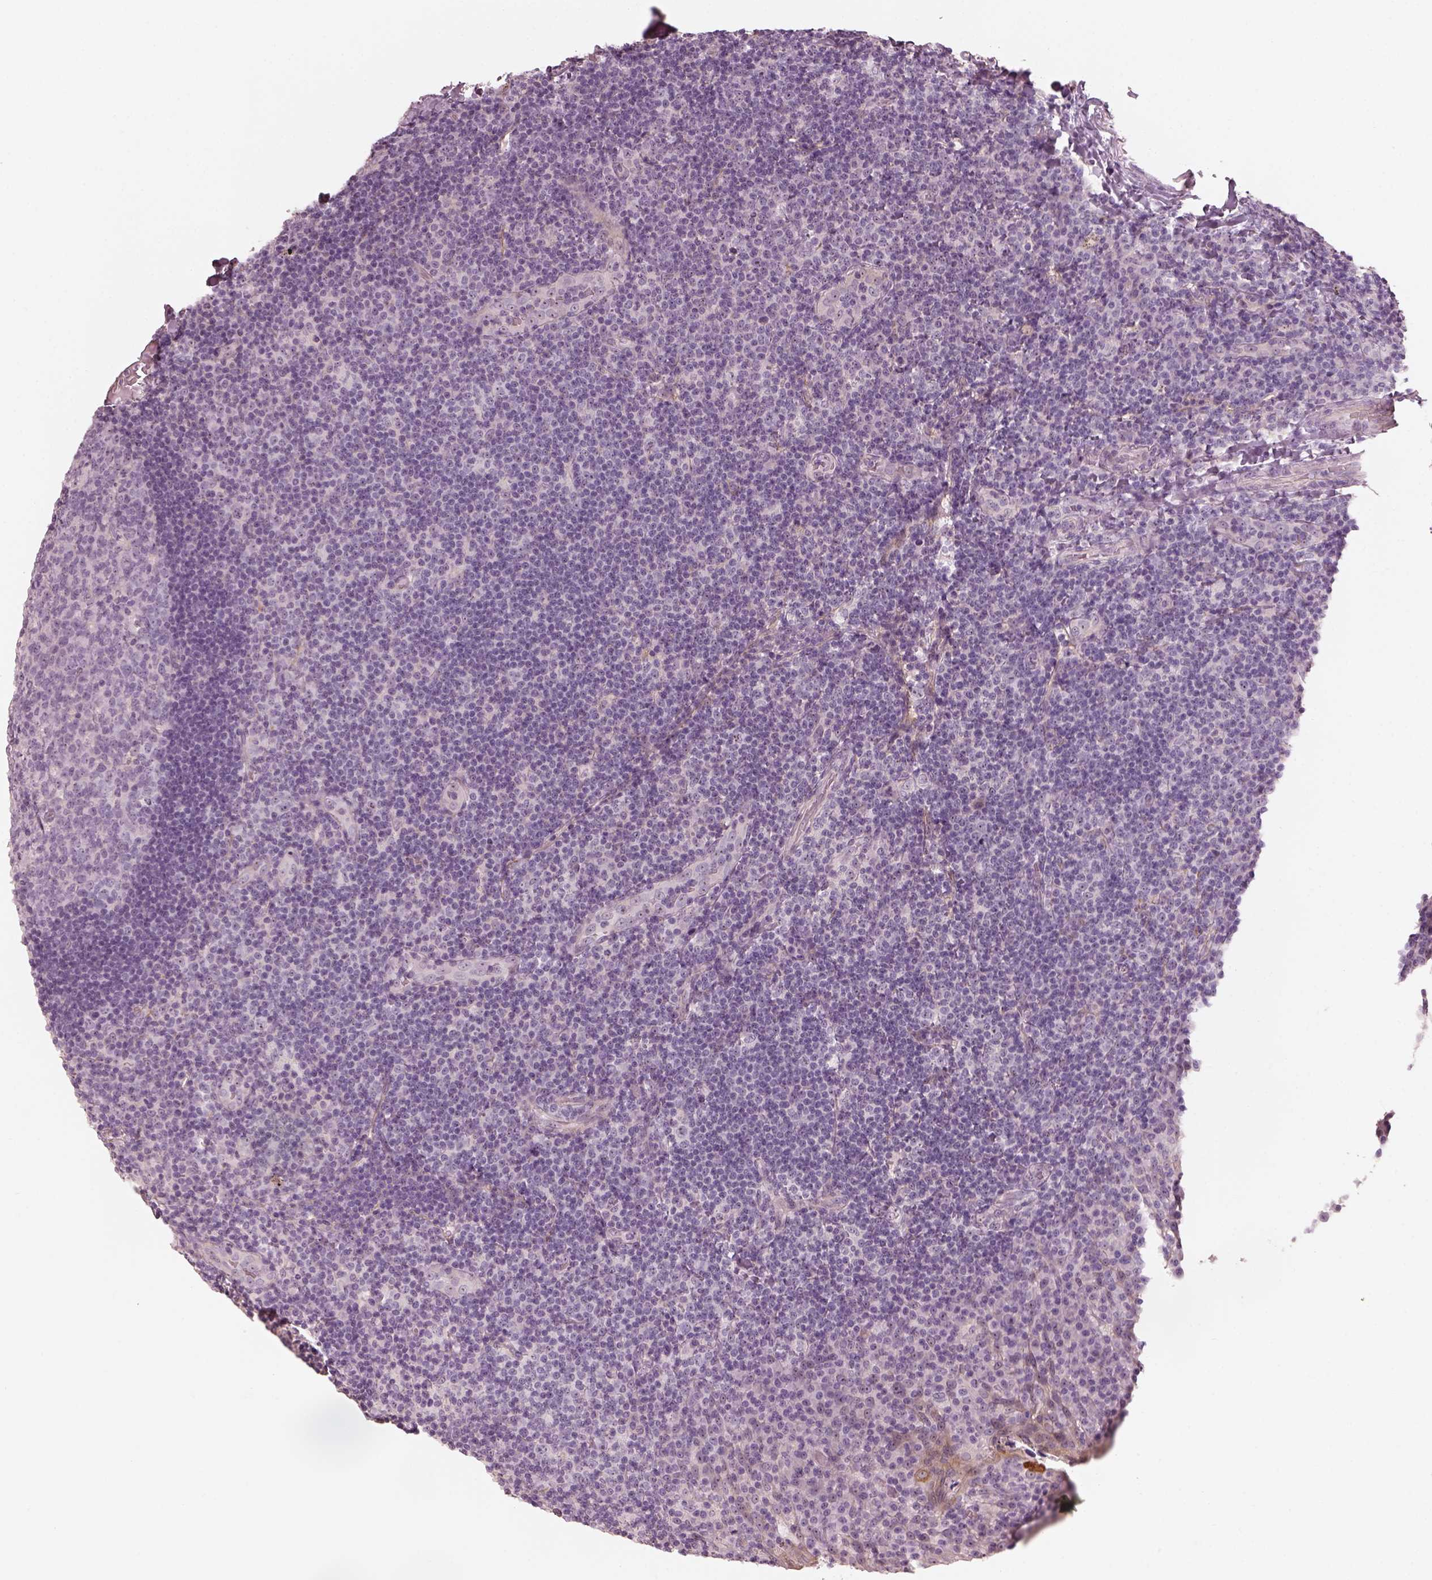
{"staining": {"intensity": "negative", "quantity": "none", "location": "none"}, "tissue": "tonsil", "cell_type": "Germinal center cells", "image_type": "normal", "snomed": [{"axis": "morphology", "description": "Normal tissue, NOS"}, {"axis": "topography", "description": "Tonsil"}], "caption": "The photomicrograph reveals no staining of germinal center cells in unremarkable tonsil.", "gene": "CDS1", "patient": {"sex": "male", "age": 17}}